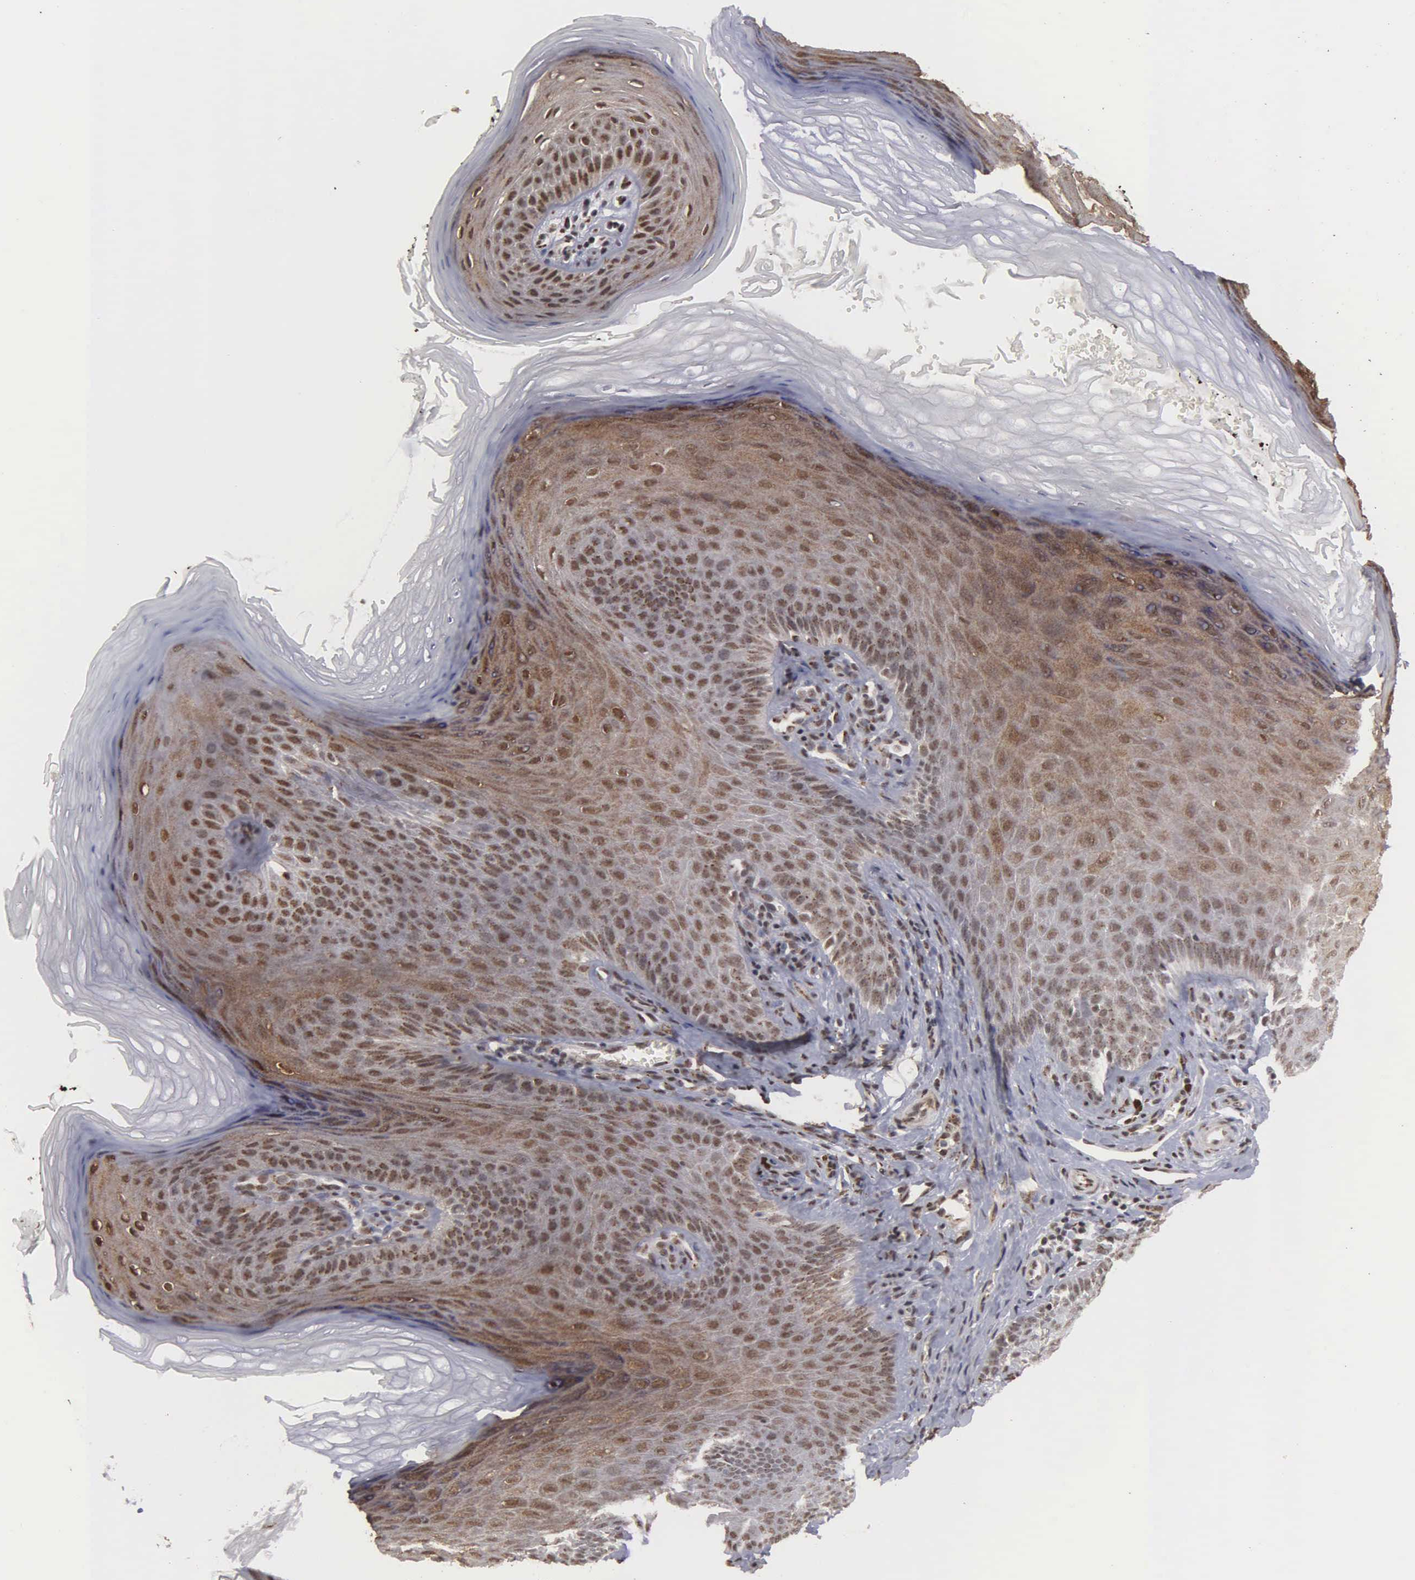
{"staining": {"intensity": "moderate", "quantity": ">75%", "location": "nuclear"}, "tissue": "skin", "cell_type": "Fibroblasts", "image_type": "normal", "snomed": [{"axis": "morphology", "description": "Normal tissue, NOS"}, {"axis": "topography", "description": "Skin"}], "caption": "A high-resolution histopathology image shows IHC staining of normal skin, which shows moderate nuclear expression in approximately >75% of fibroblasts. (DAB = brown stain, brightfield microscopy at high magnification).", "gene": "GTF2A1", "patient": {"sex": "female", "age": 15}}